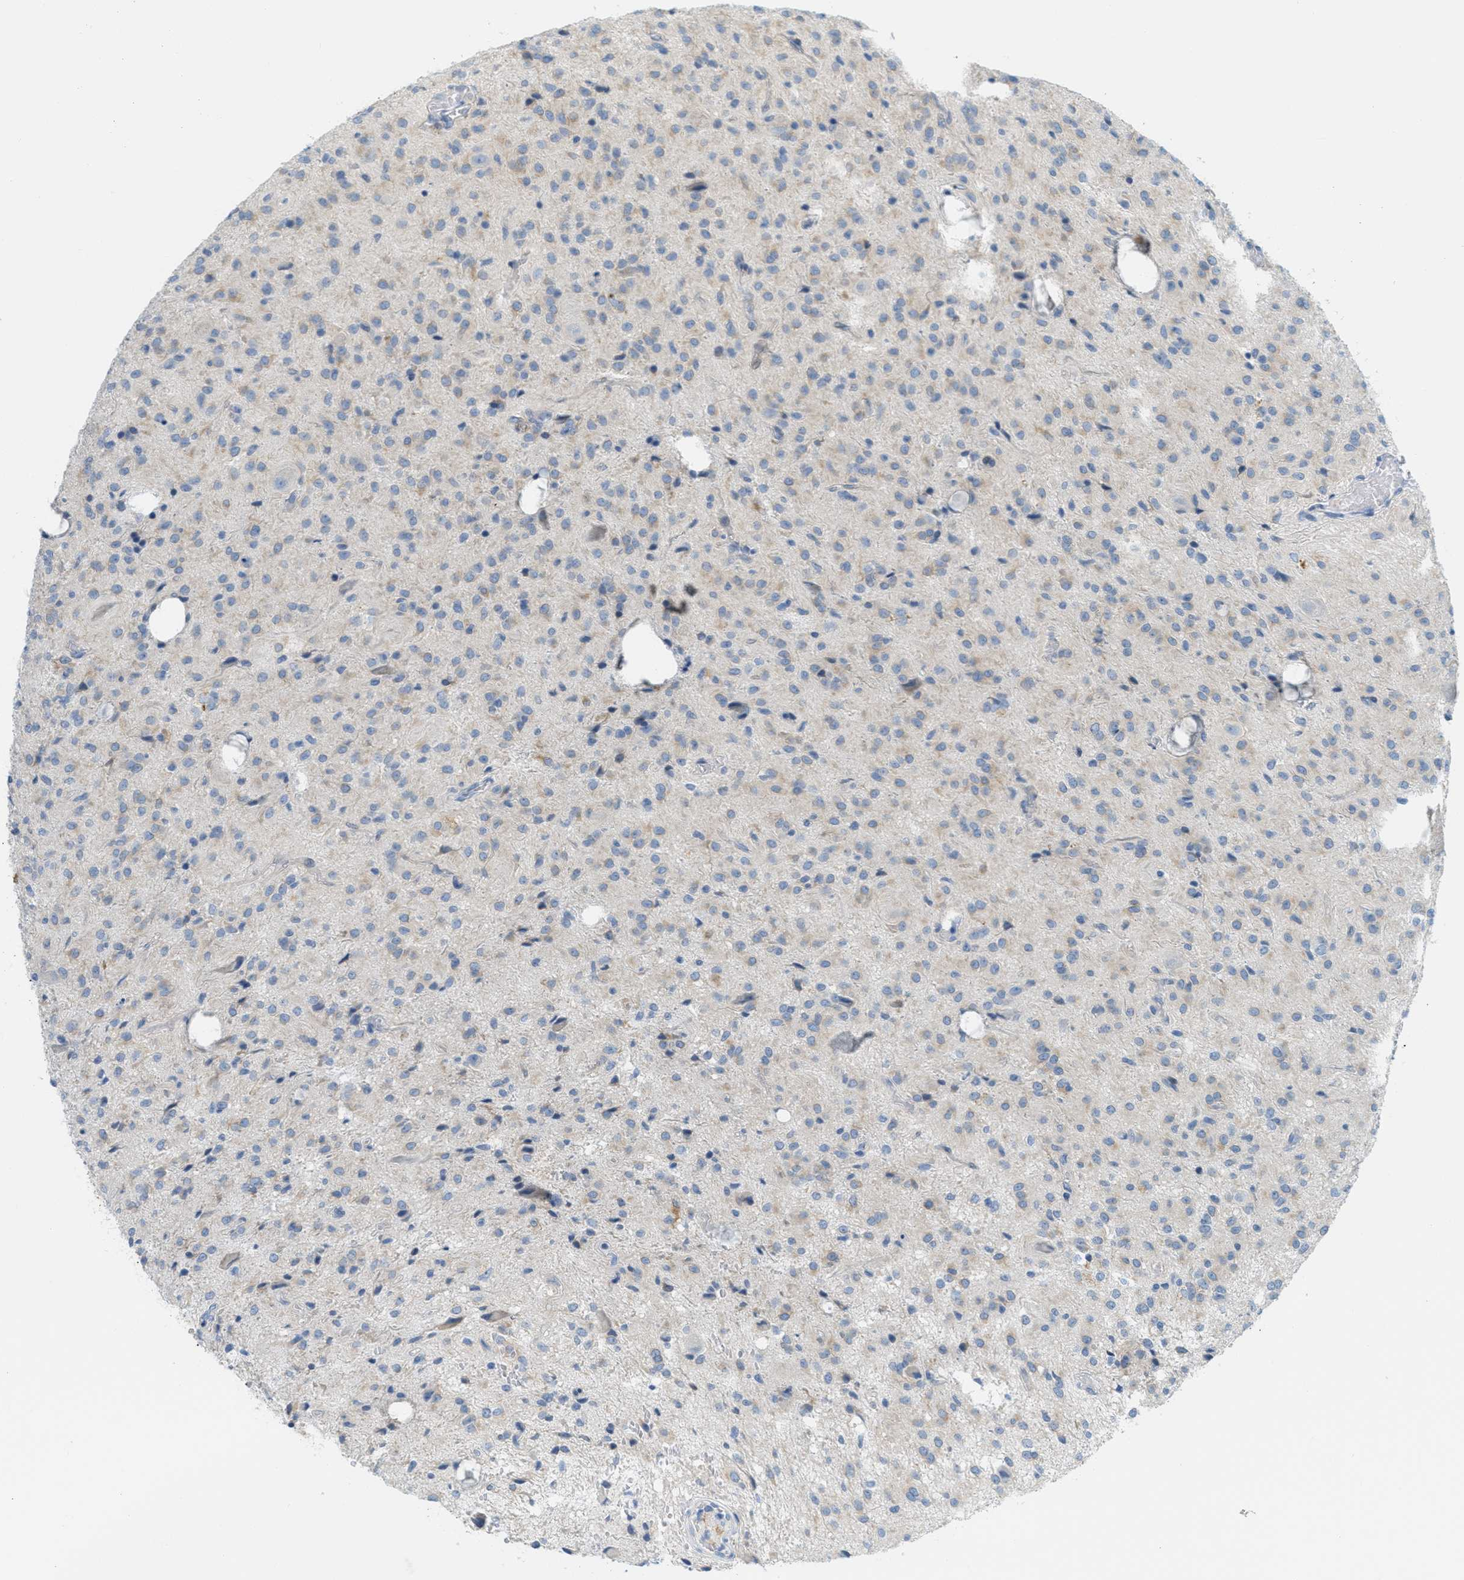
{"staining": {"intensity": "negative", "quantity": "none", "location": "none"}, "tissue": "glioma", "cell_type": "Tumor cells", "image_type": "cancer", "snomed": [{"axis": "morphology", "description": "Glioma, malignant, High grade"}, {"axis": "topography", "description": "Brain"}], "caption": "Glioma stained for a protein using IHC reveals no positivity tumor cells.", "gene": "TEX264", "patient": {"sex": "female", "age": 59}}